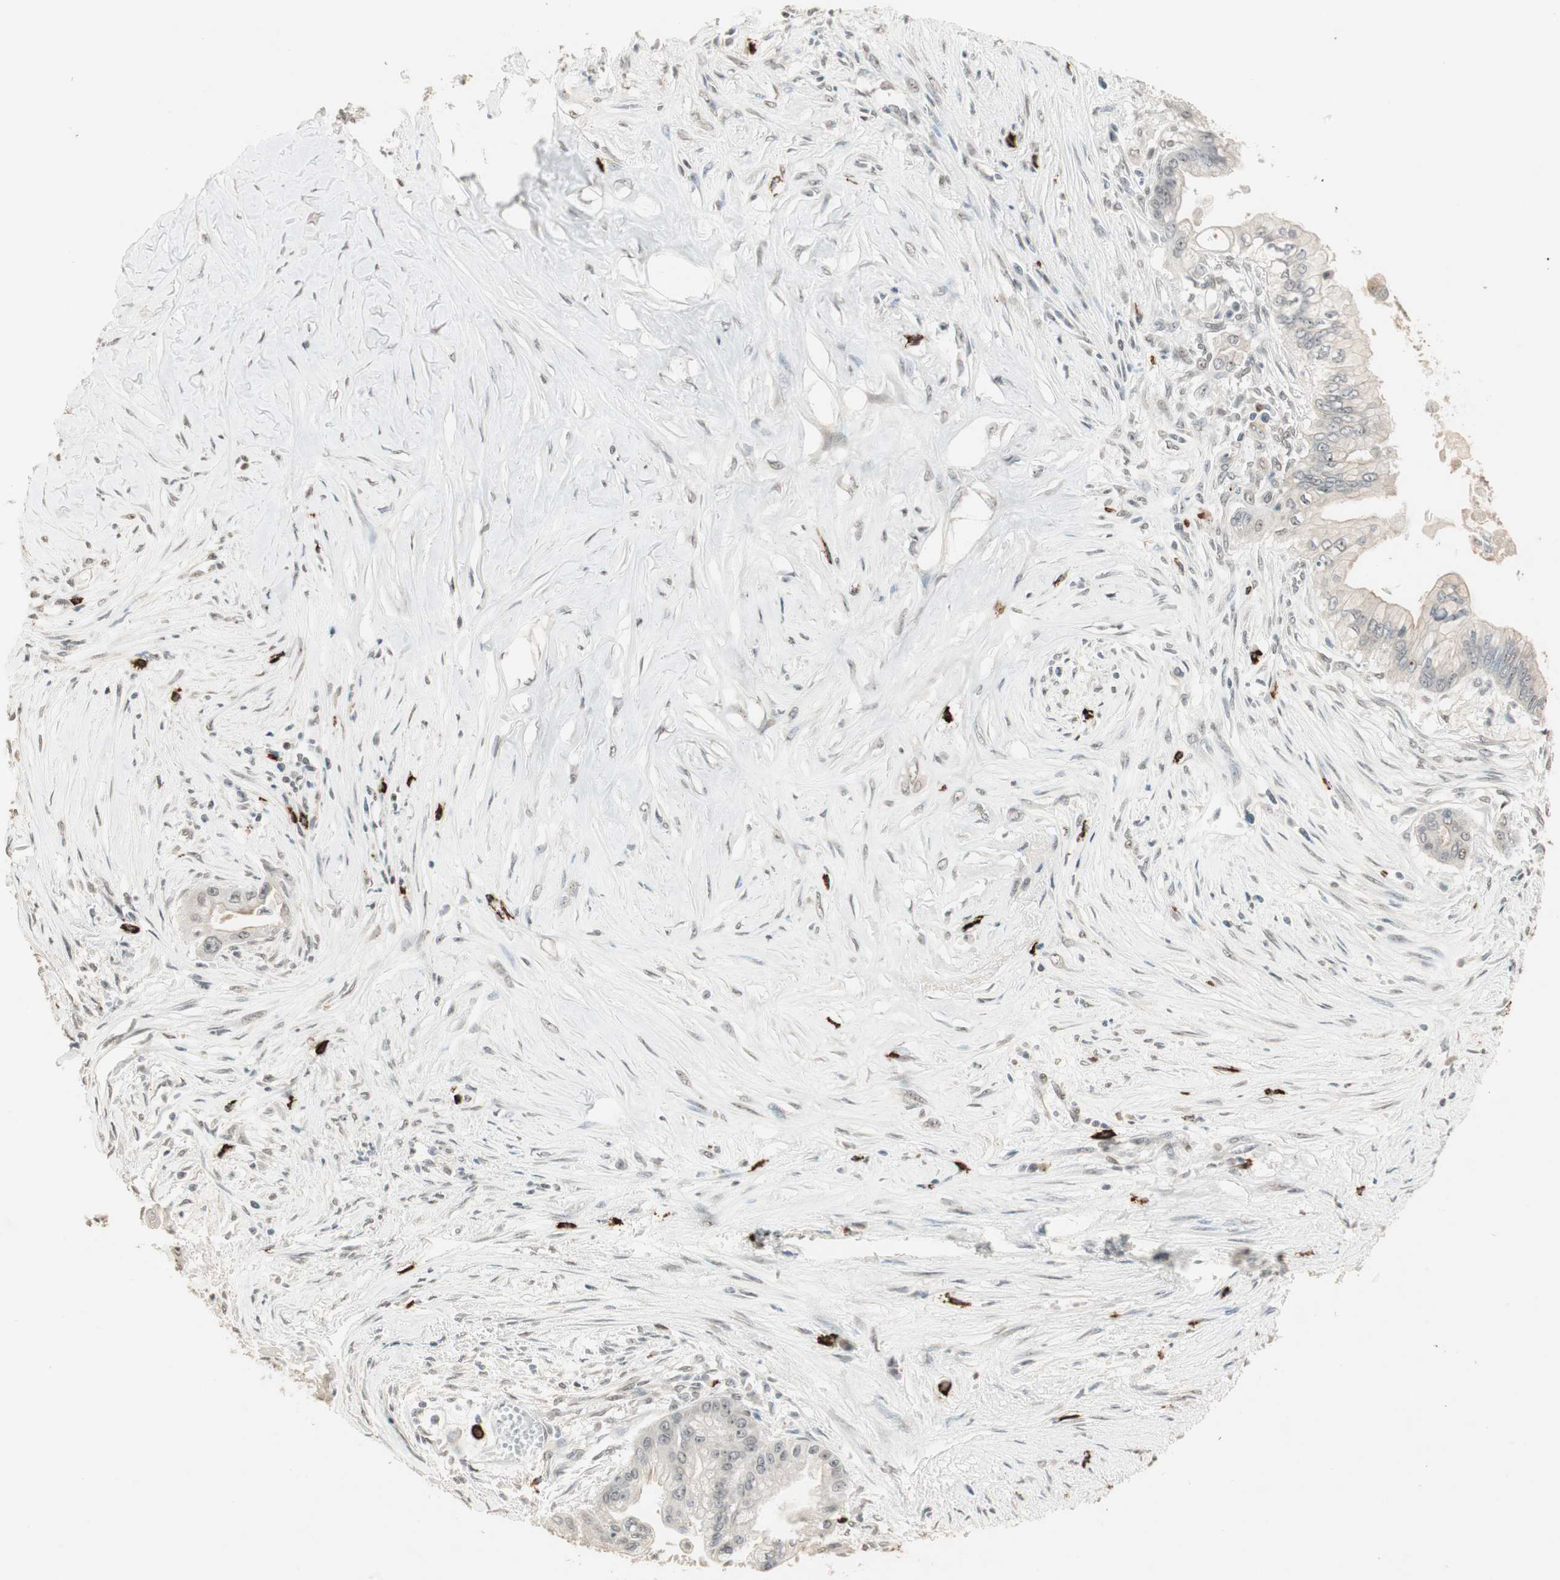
{"staining": {"intensity": "negative", "quantity": "none", "location": "none"}, "tissue": "pancreatic cancer", "cell_type": "Tumor cells", "image_type": "cancer", "snomed": [{"axis": "morphology", "description": "Adenocarcinoma, NOS"}, {"axis": "topography", "description": "Pancreas"}], "caption": "Image shows no significant protein expression in tumor cells of adenocarcinoma (pancreatic).", "gene": "ETV4", "patient": {"sex": "male", "age": 59}}